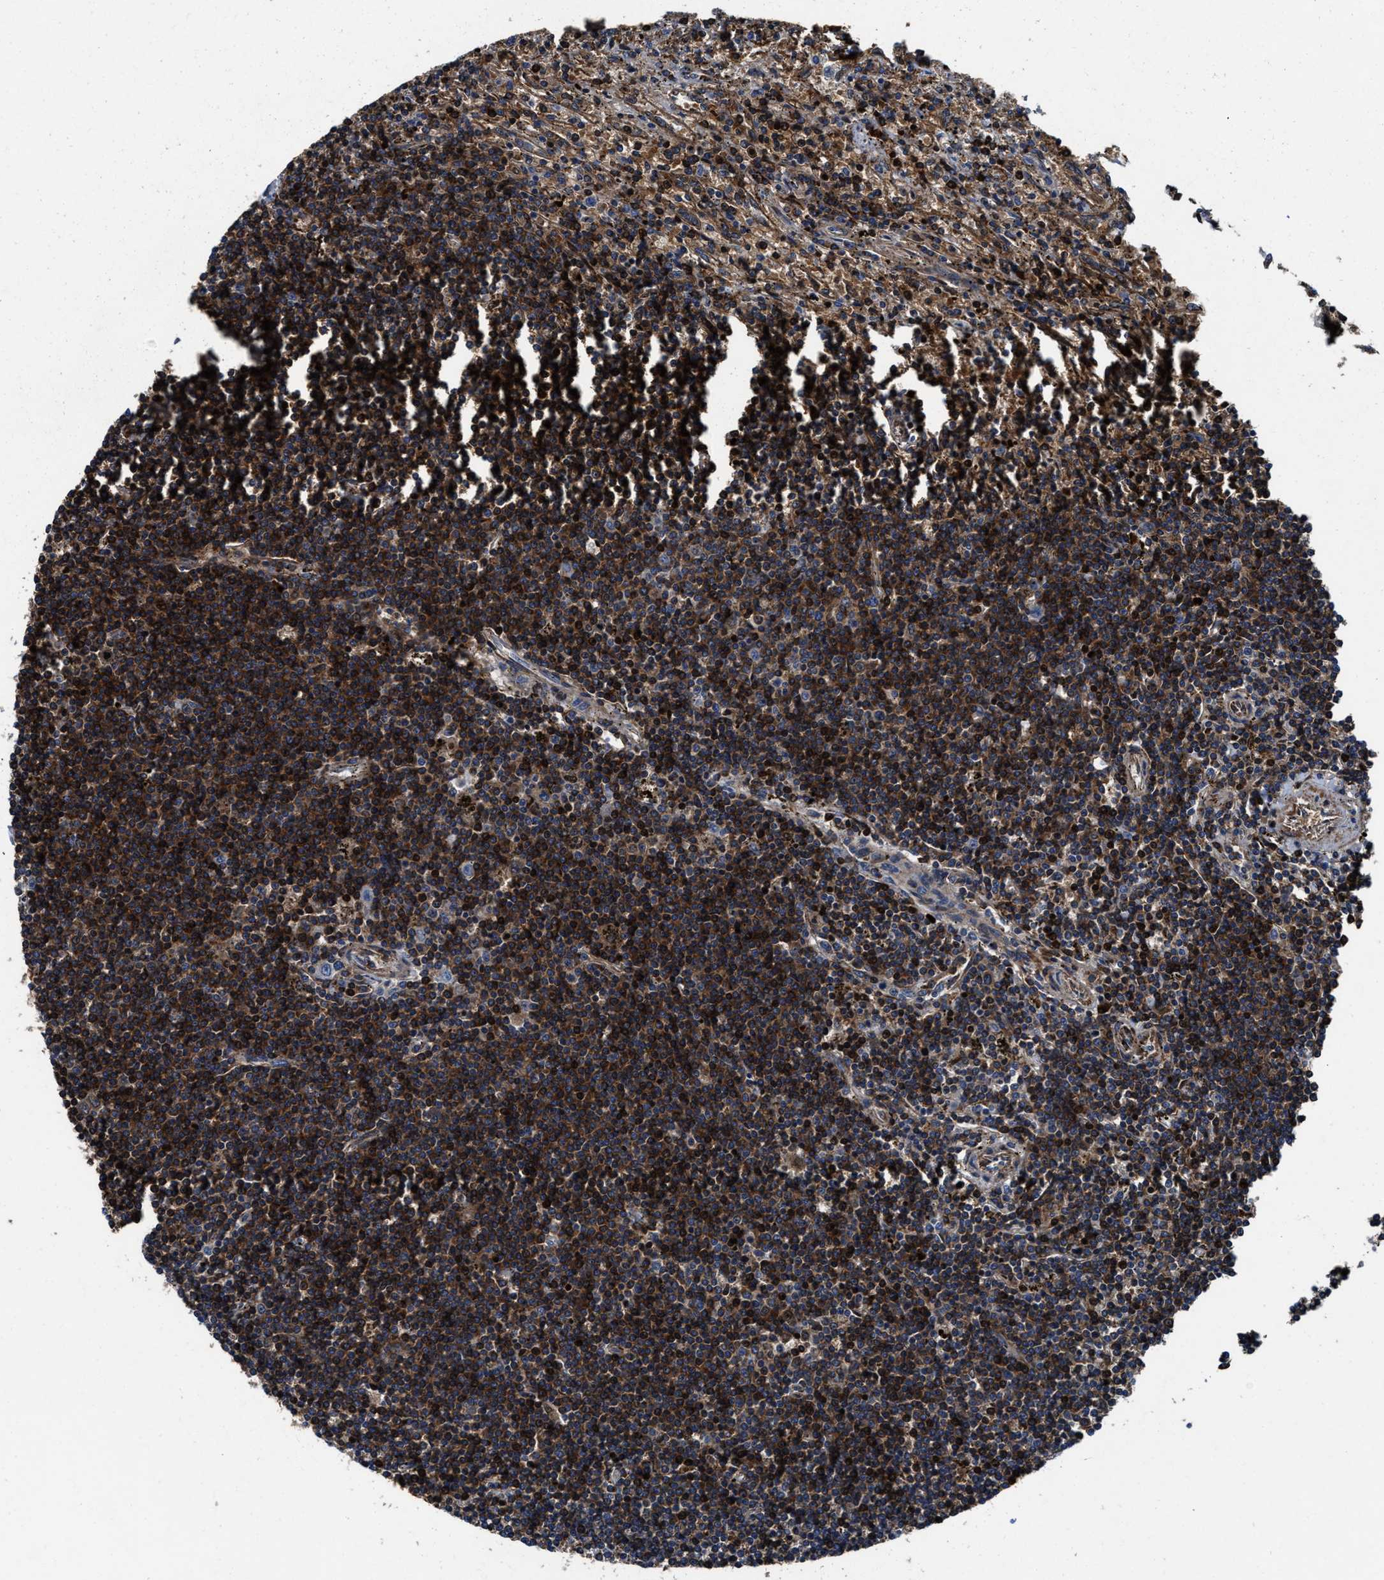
{"staining": {"intensity": "moderate", "quantity": "25%-75%", "location": "cytoplasmic/membranous"}, "tissue": "lymphoma", "cell_type": "Tumor cells", "image_type": "cancer", "snomed": [{"axis": "morphology", "description": "Malignant lymphoma, non-Hodgkin's type, Low grade"}, {"axis": "topography", "description": "Spleen"}], "caption": "The image exhibits immunohistochemical staining of lymphoma. There is moderate cytoplasmic/membranous staining is present in approximately 25%-75% of tumor cells. Ihc stains the protein of interest in brown and the nuclei are stained blue.", "gene": "PHLPP1", "patient": {"sex": "male", "age": 76}}